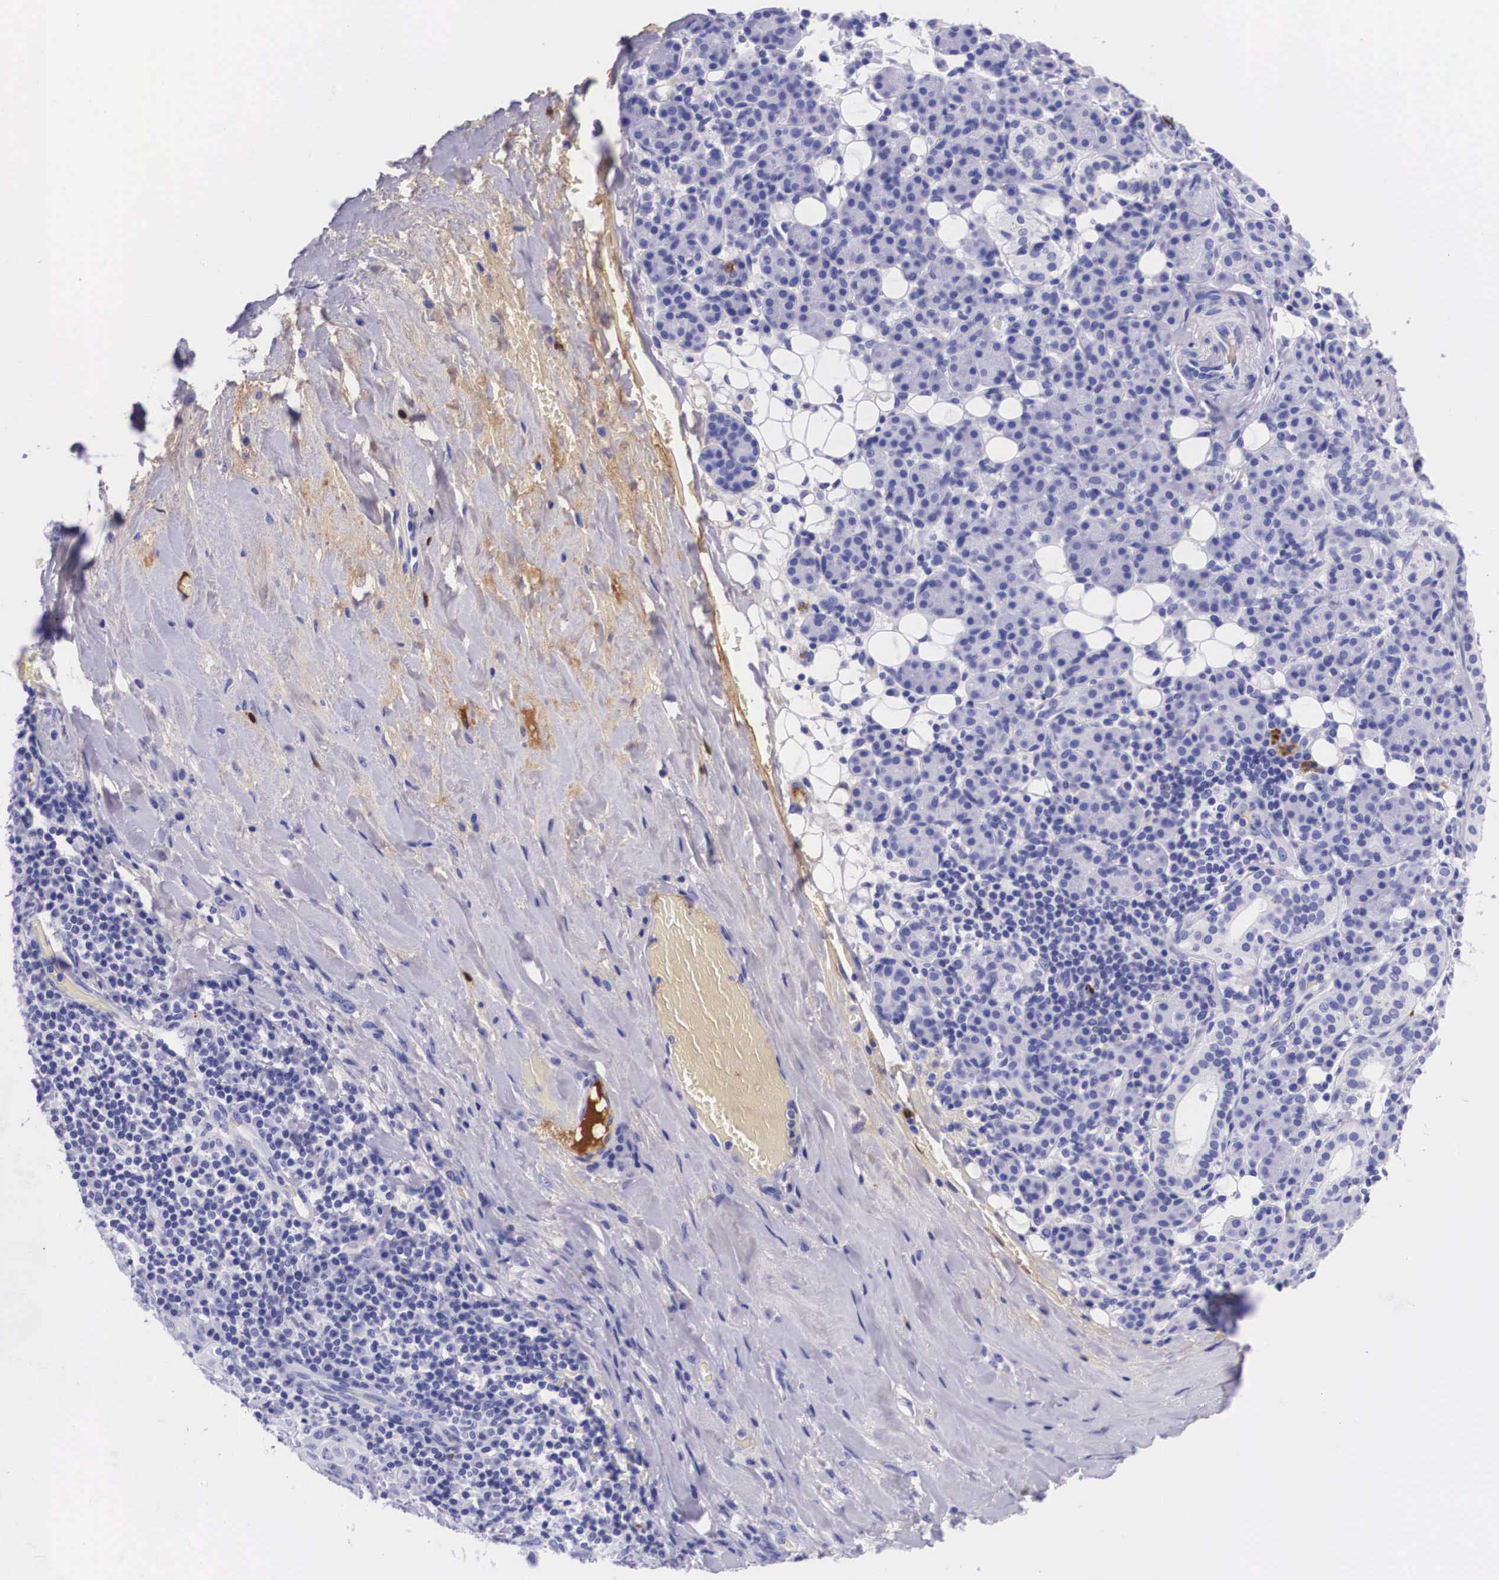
{"staining": {"intensity": "negative", "quantity": "none", "location": "none"}, "tissue": "skin cancer", "cell_type": "Tumor cells", "image_type": "cancer", "snomed": [{"axis": "morphology", "description": "Squamous cell carcinoma, NOS"}, {"axis": "topography", "description": "Skin"}], "caption": "The histopathology image displays no staining of tumor cells in skin squamous cell carcinoma. (DAB IHC visualized using brightfield microscopy, high magnification).", "gene": "PLG", "patient": {"sex": "male", "age": 84}}